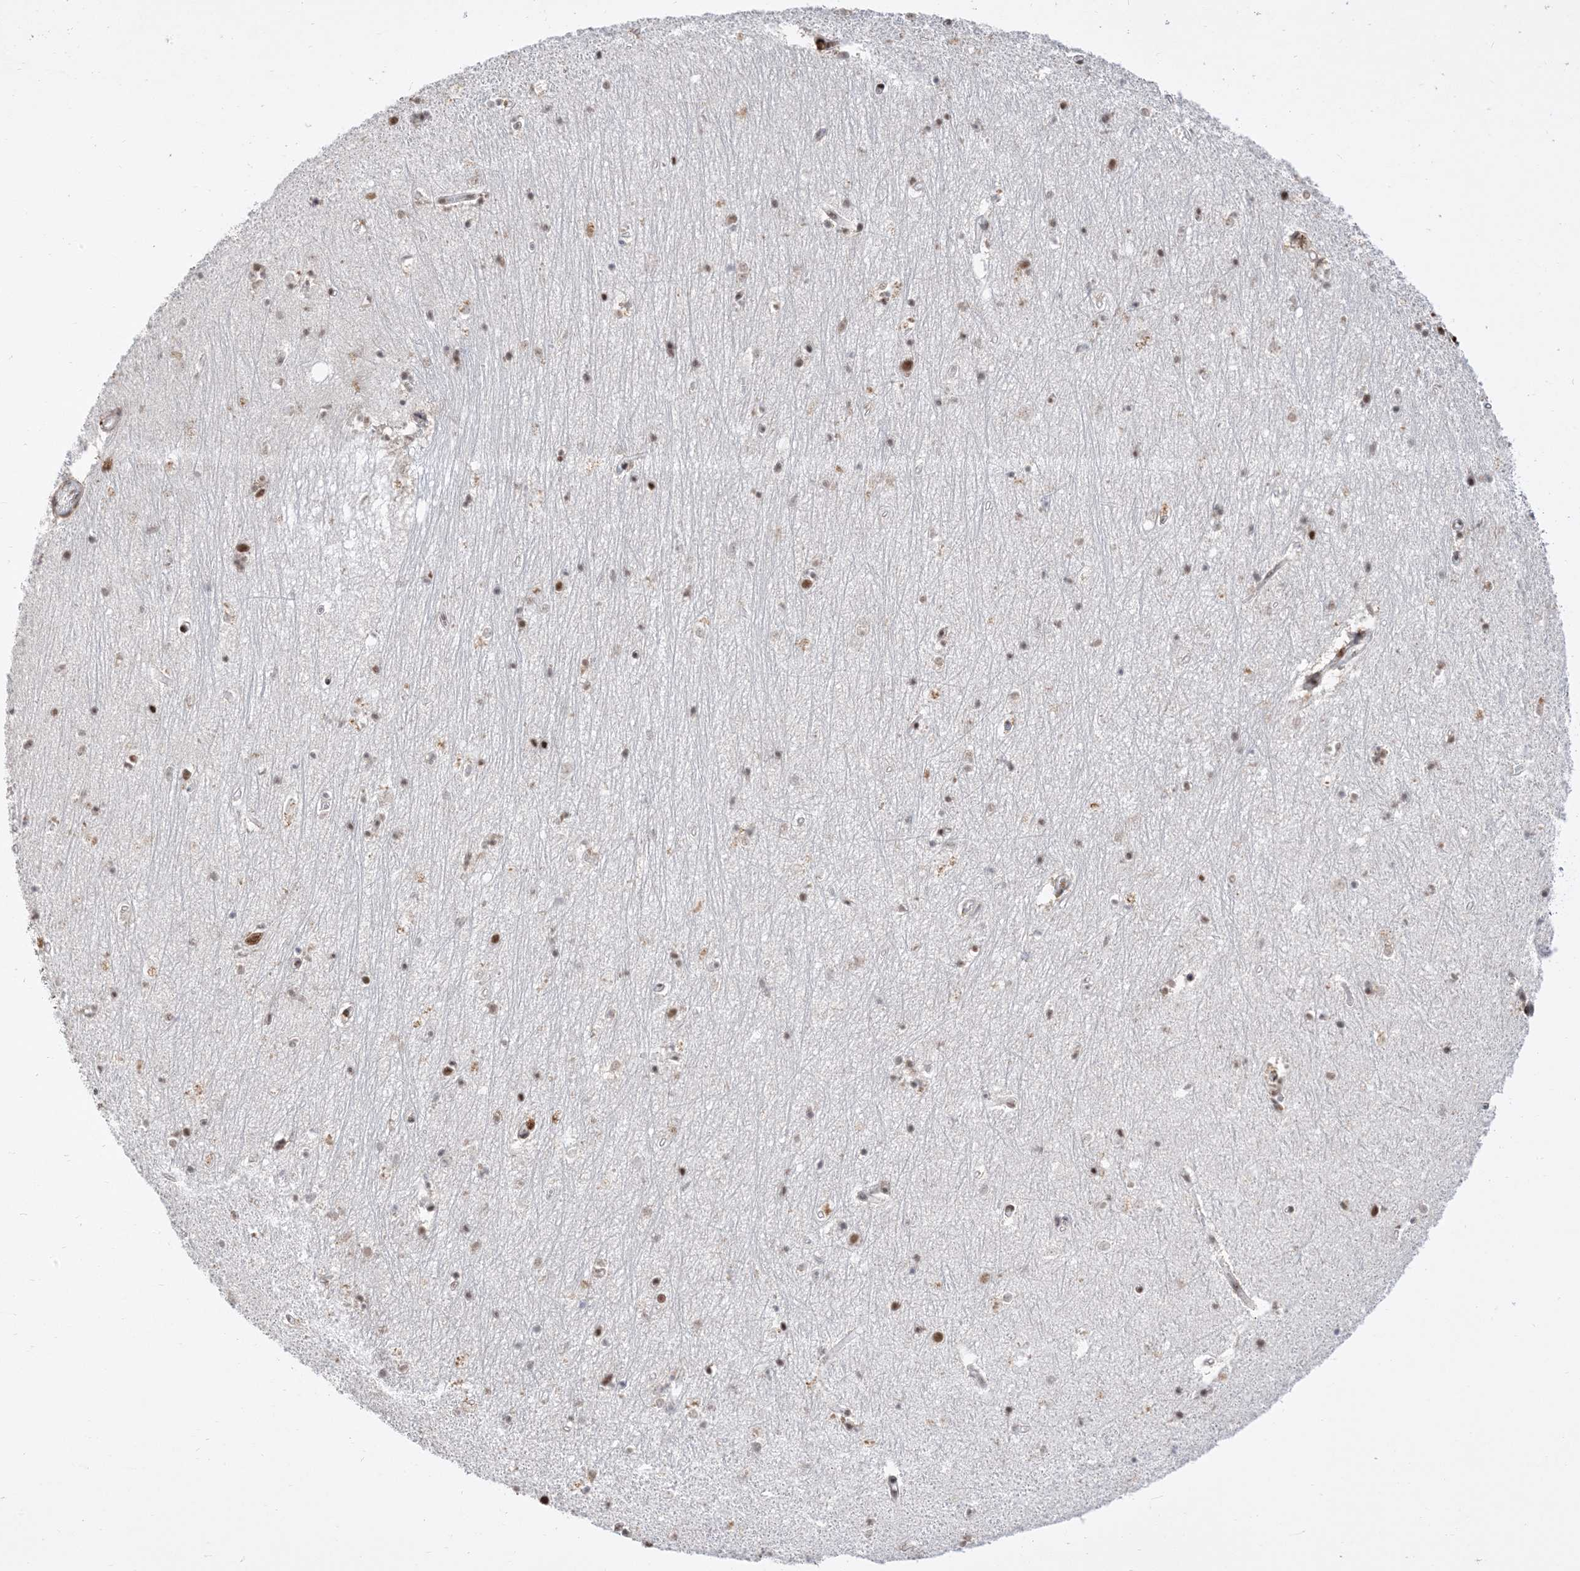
{"staining": {"intensity": "moderate", "quantity": "25%-75%", "location": "nuclear"}, "tissue": "hippocampus", "cell_type": "Glial cells", "image_type": "normal", "snomed": [{"axis": "morphology", "description": "Normal tissue, NOS"}, {"axis": "topography", "description": "Hippocampus"}], "caption": "This is a micrograph of IHC staining of benign hippocampus, which shows moderate expression in the nuclear of glial cells.", "gene": "SF3A3", "patient": {"sex": "female", "age": 64}}